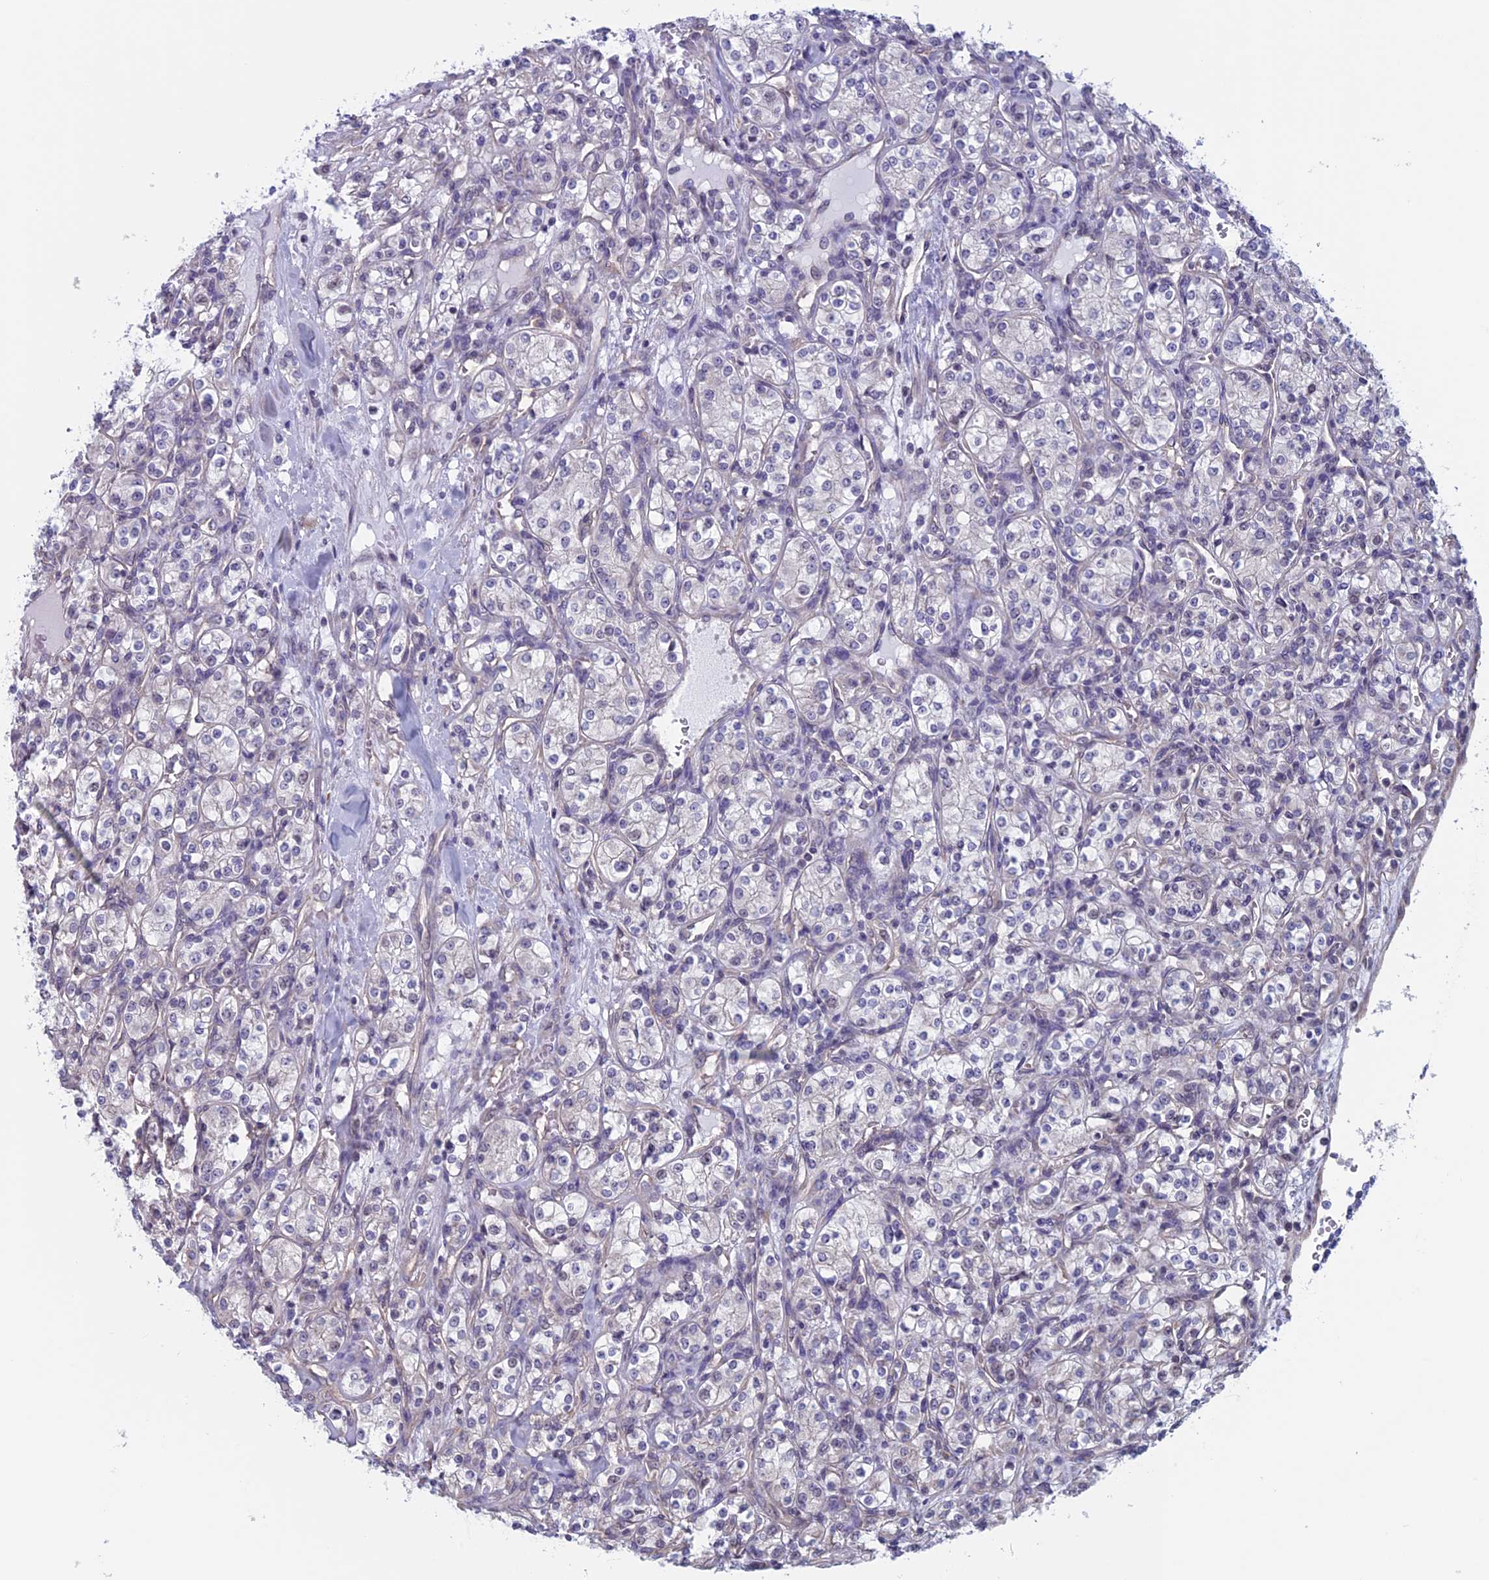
{"staining": {"intensity": "negative", "quantity": "none", "location": "none"}, "tissue": "renal cancer", "cell_type": "Tumor cells", "image_type": "cancer", "snomed": [{"axis": "morphology", "description": "Adenocarcinoma, NOS"}, {"axis": "topography", "description": "Kidney"}], "caption": "Immunohistochemistry (IHC) micrograph of renal cancer (adenocarcinoma) stained for a protein (brown), which demonstrates no expression in tumor cells.", "gene": "SLC1A6", "patient": {"sex": "male", "age": 77}}